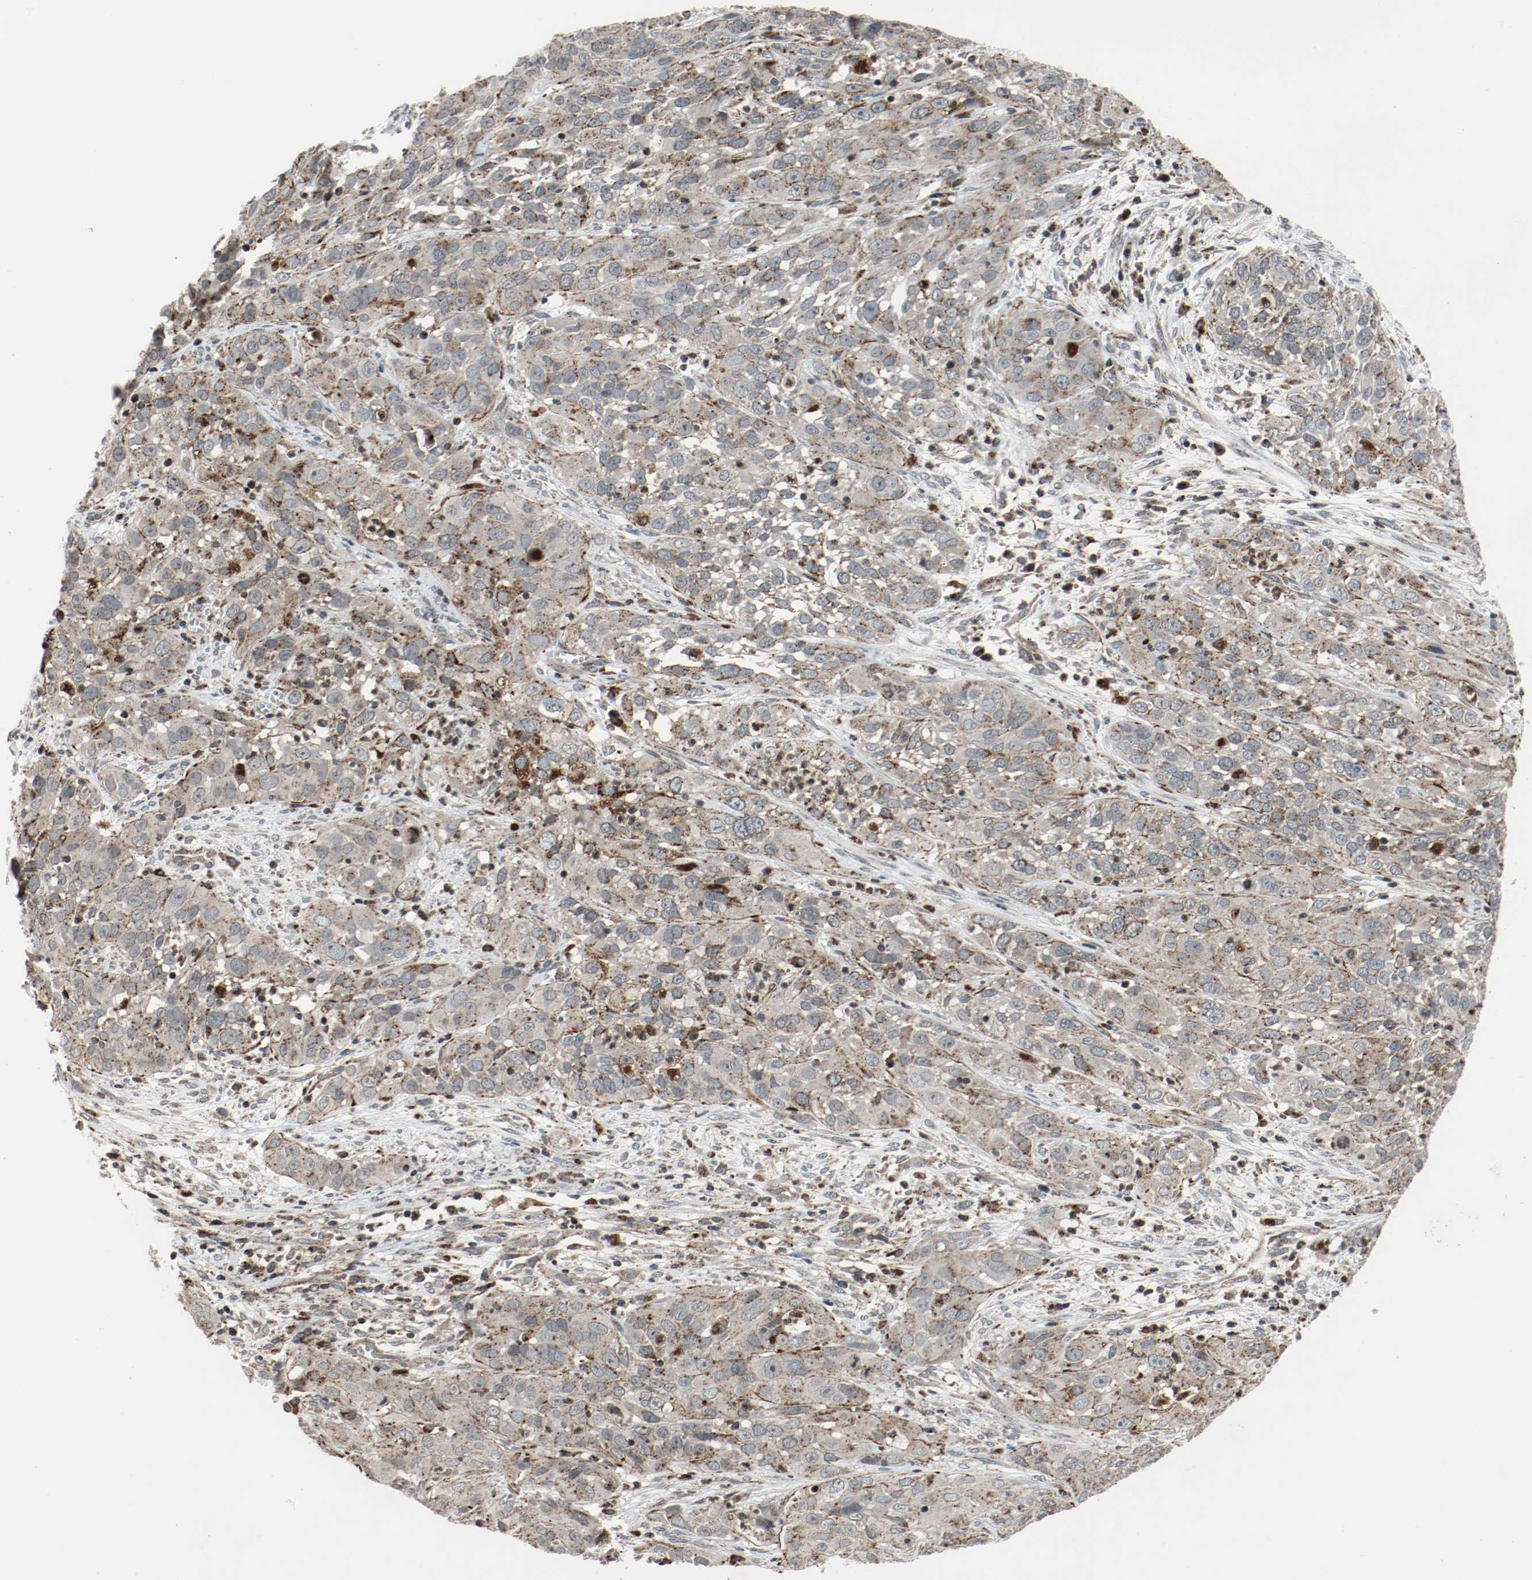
{"staining": {"intensity": "moderate", "quantity": ">75%", "location": "cytoplasmic/membranous"}, "tissue": "cervical cancer", "cell_type": "Tumor cells", "image_type": "cancer", "snomed": [{"axis": "morphology", "description": "Squamous cell carcinoma, NOS"}, {"axis": "topography", "description": "Cervix"}], "caption": "IHC photomicrograph of human cervical squamous cell carcinoma stained for a protein (brown), which displays medium levels of moderate cytoplasmic/membranous staining in about >75% of tumor cells.", "gene": "LAMP2", "patient": {"sex": "female", "age": 32}}